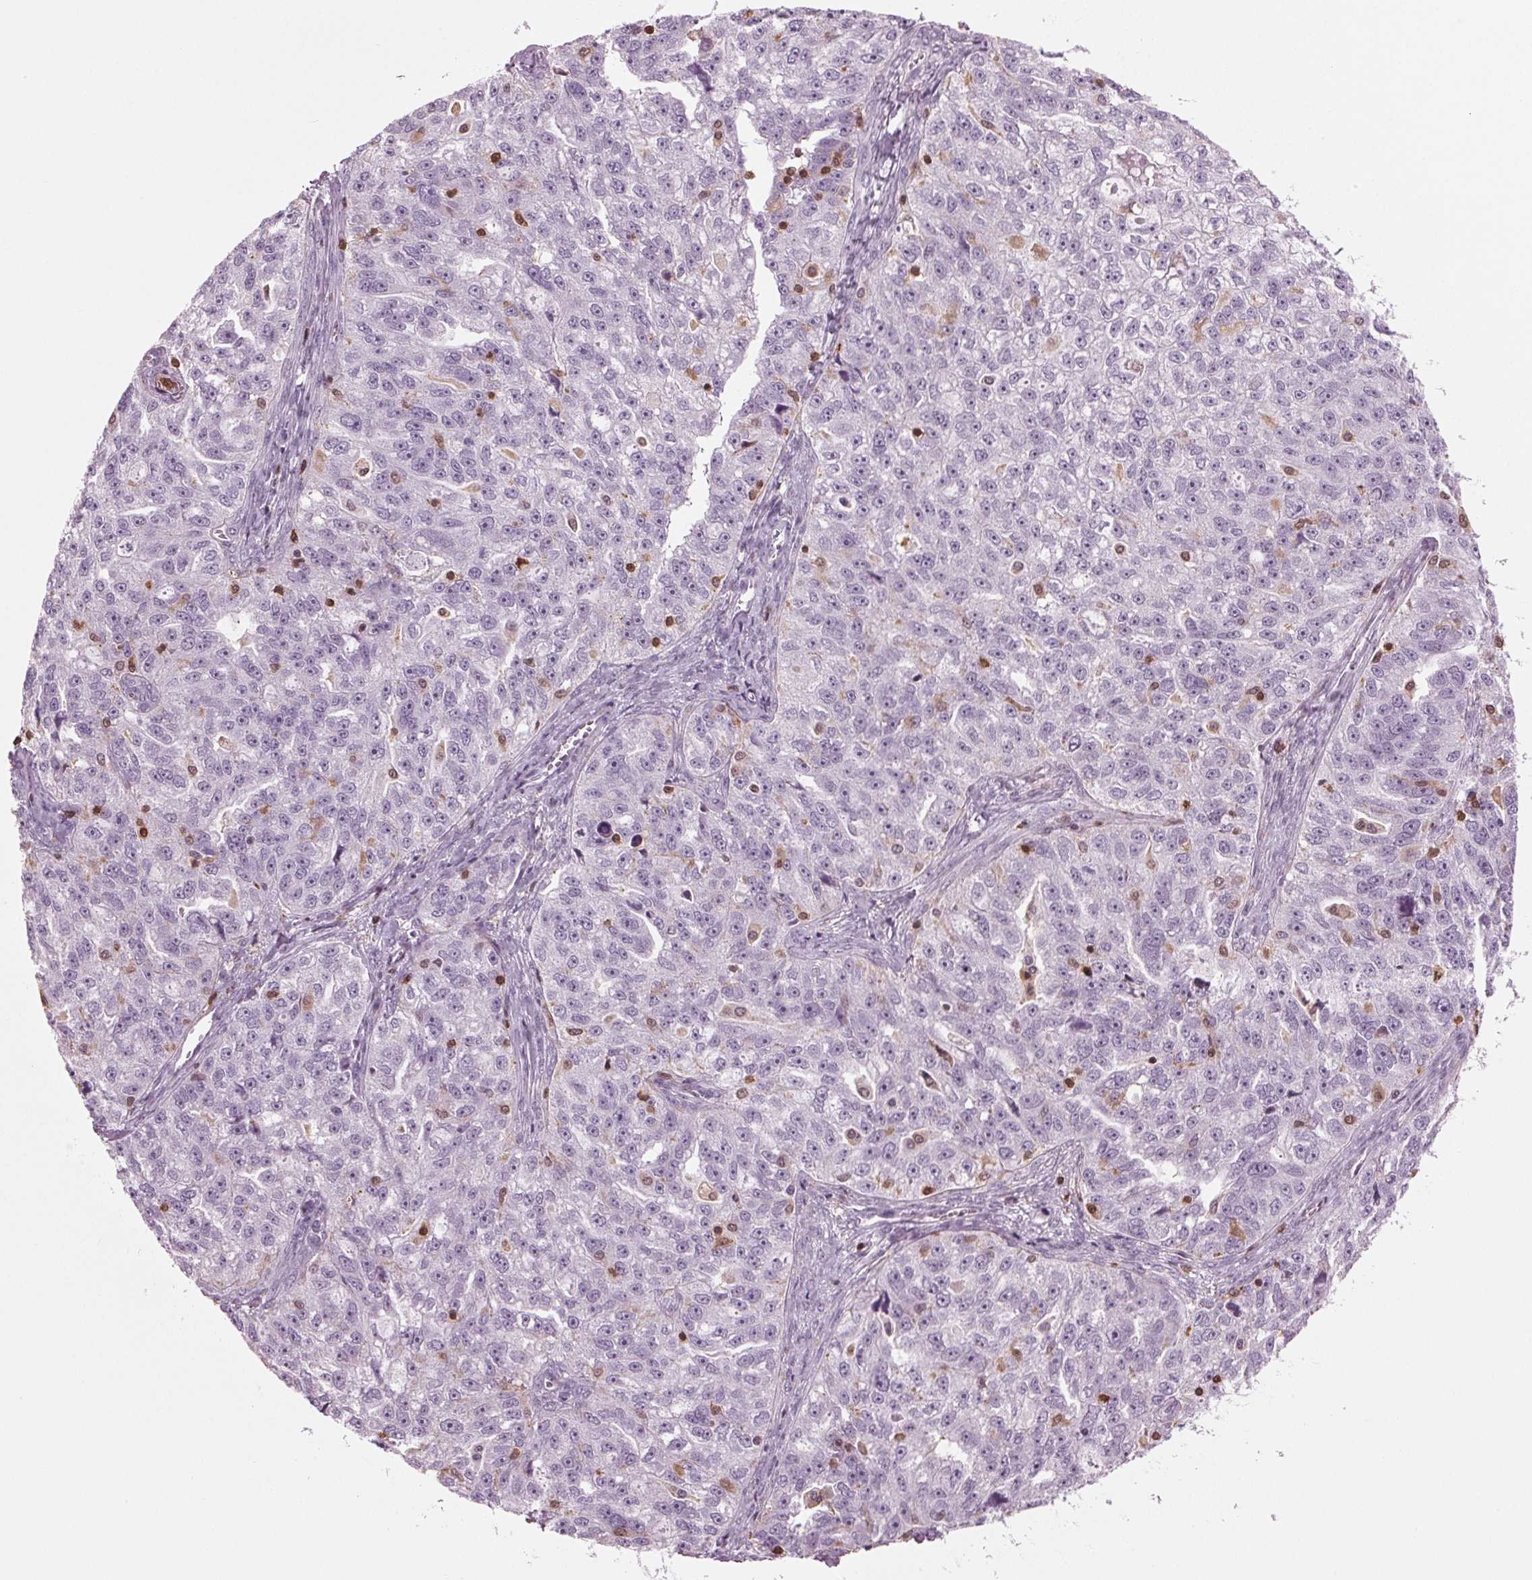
{"staining": {"intensity": "negative", "quantity": "none", "location": "none"}, "tissue": "ovarian cancer", "cell_type": "Tumor cells", "image_type": "cancer", "snomed": [{"axis": "morphology", "description": "Cystadenocarcinoma, serous, NOS"}, {"axis": "topography", "description": "Ovary"}], "caption": "This is a image of IHC staining of ovarian cancer (serous cystadenocarcinoma), which shows no positivity in tumor cells.", "gene": "BTLA", "patient": {"sex": "female", "age": 51}}